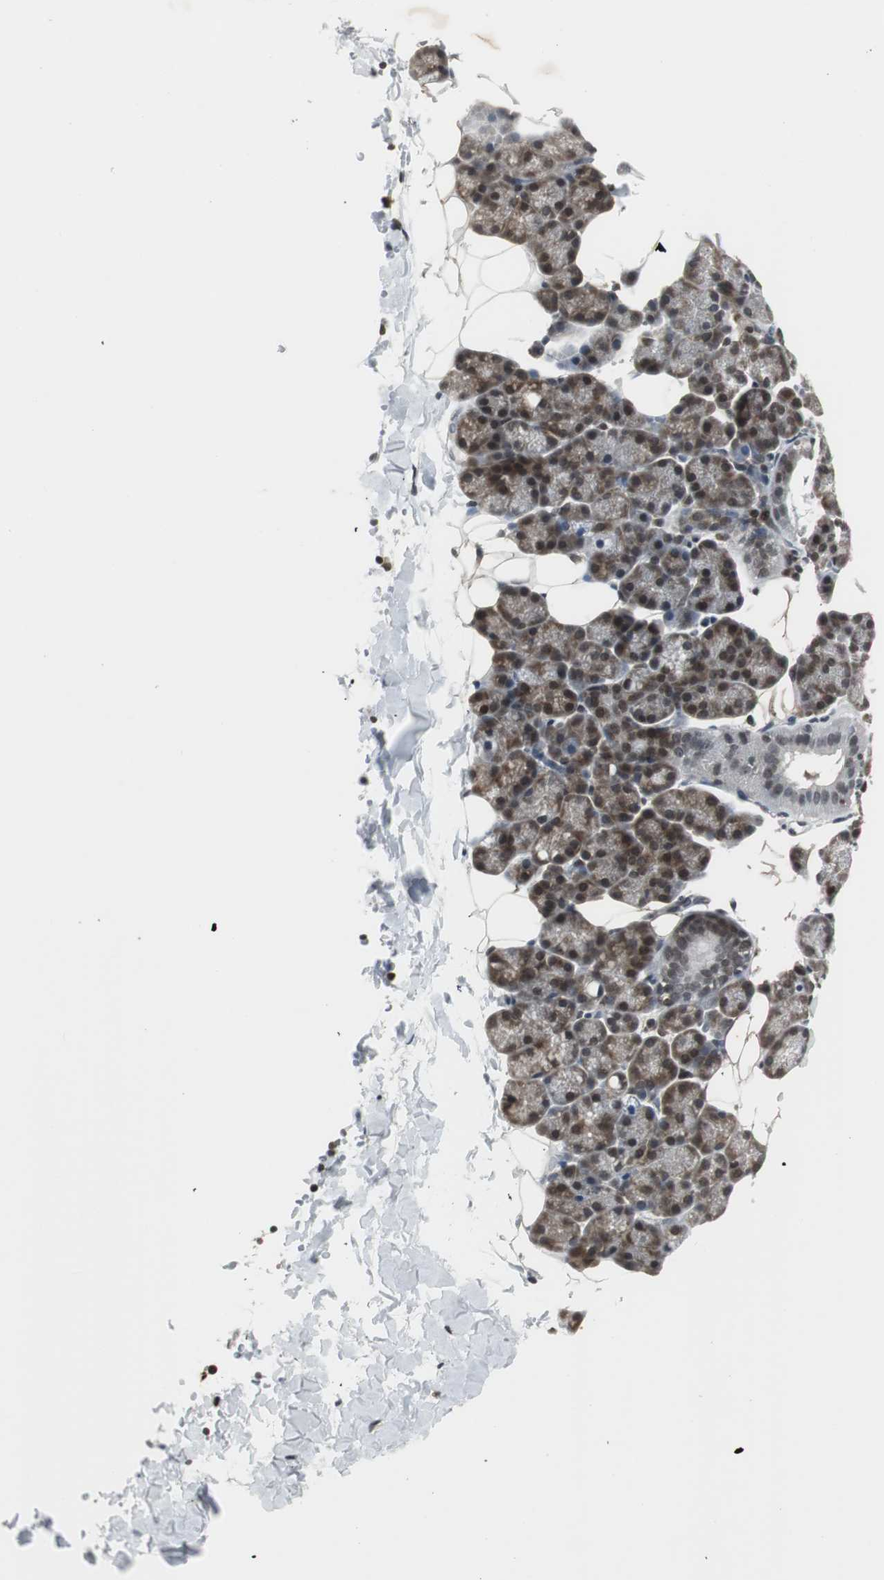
{"staining": {"intensity": "moderate", "quantity": "25%-75%", "location": "cytoplasmic/membranous,nuclear"}, "tissue": "salivary gland", "cell_type": "Glandular cells", "image_type": "normal", "snomed": [{"axis": "morphology", "description": "Normal tissue, NOS"}, {"axis": "topography", "description": "Lymph node"}, {"axis": "topography", "description": "Salivary gland"}], "caption": "Glandular cells exhibit medium levels of moderate cytoplasmic/membranous,nuclear staining in approximately 25%-75% of cells in unremarkable salivary gland.", "gene": "MPG", "patient": {"sex": "male", "age": 8}}